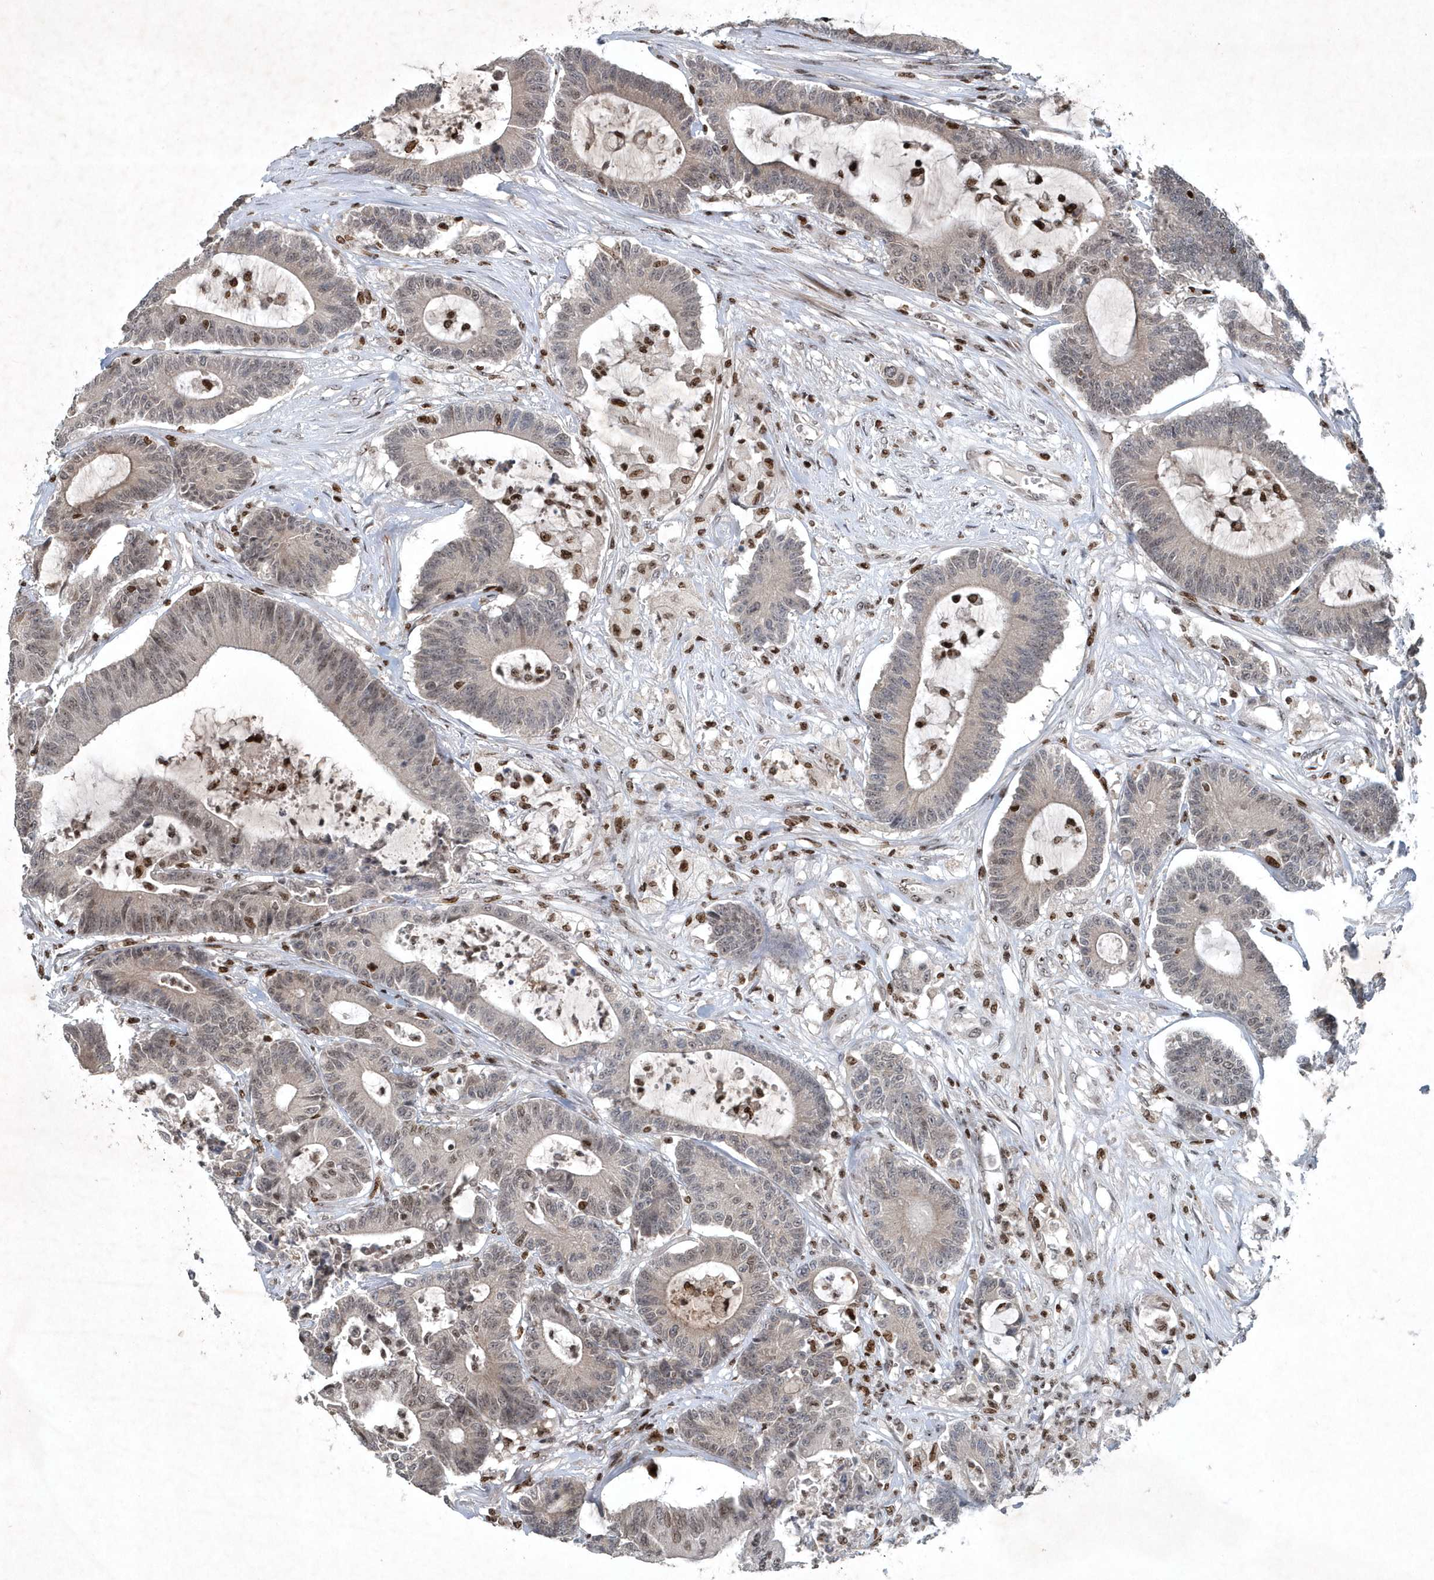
{"staining": {"intensity": "weak", "quantity": "25%-75%", "location": "nuclear"}, "tissue": "colorectal cancer", "cell_type": "Tumor cells", "image_type": "cancer", "snomed": [{"axis": "morphology", "description": "Adenocarcinoma, NOS"}, {"axis": "topography", "description": "Colon"}], "caption": "High-power microscopy captured an immunohistochemistry histopathology image of adenocarcinoma (colorectal), revealing weak nuclear positivity in approximately 25%-75% of tumor cells.", "gene": "QTRT2", "patient": {"sex": "female", "age": 84}}